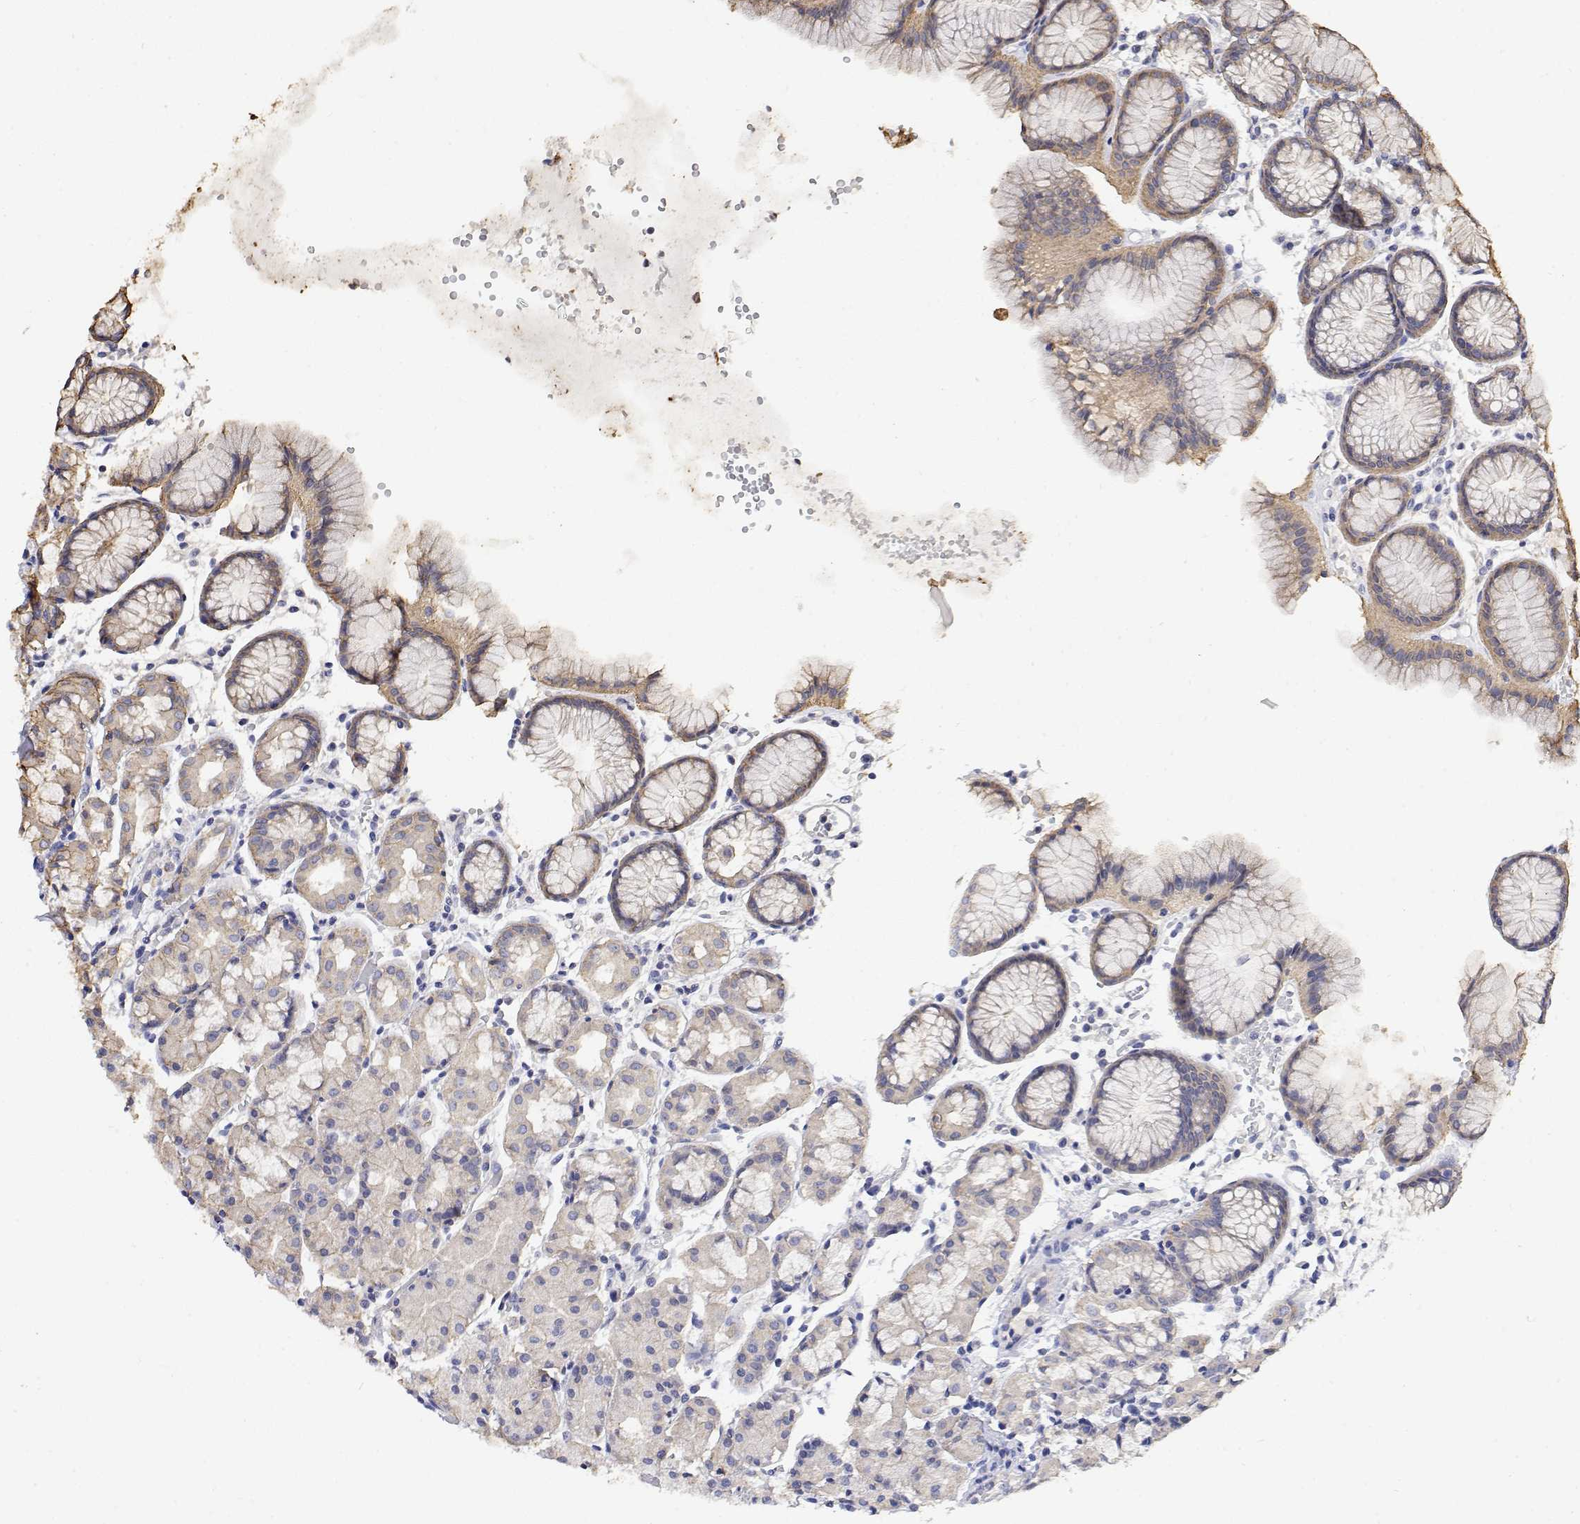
{"staining": {"intensity": "weak", "quantity": "25%-75%", "location": "cytoplasmic/membranous"}, "tissue": "stomach", "cell_type": "Glandular cells", "image_type": "normal", "snomed": [{"axis": "morphology", "description": "Normal tissue, NOS"}, {"axis": "topography", "description": "Stomach, upper"}], "caption": "Protein expression analysis of unremarkable stomach displays weak cytoplasmic/membranous staining in approximately 25%-75% of glandular cells.", "gene": "LONRF3", "patient": {"sex": "male", "age": 47}}